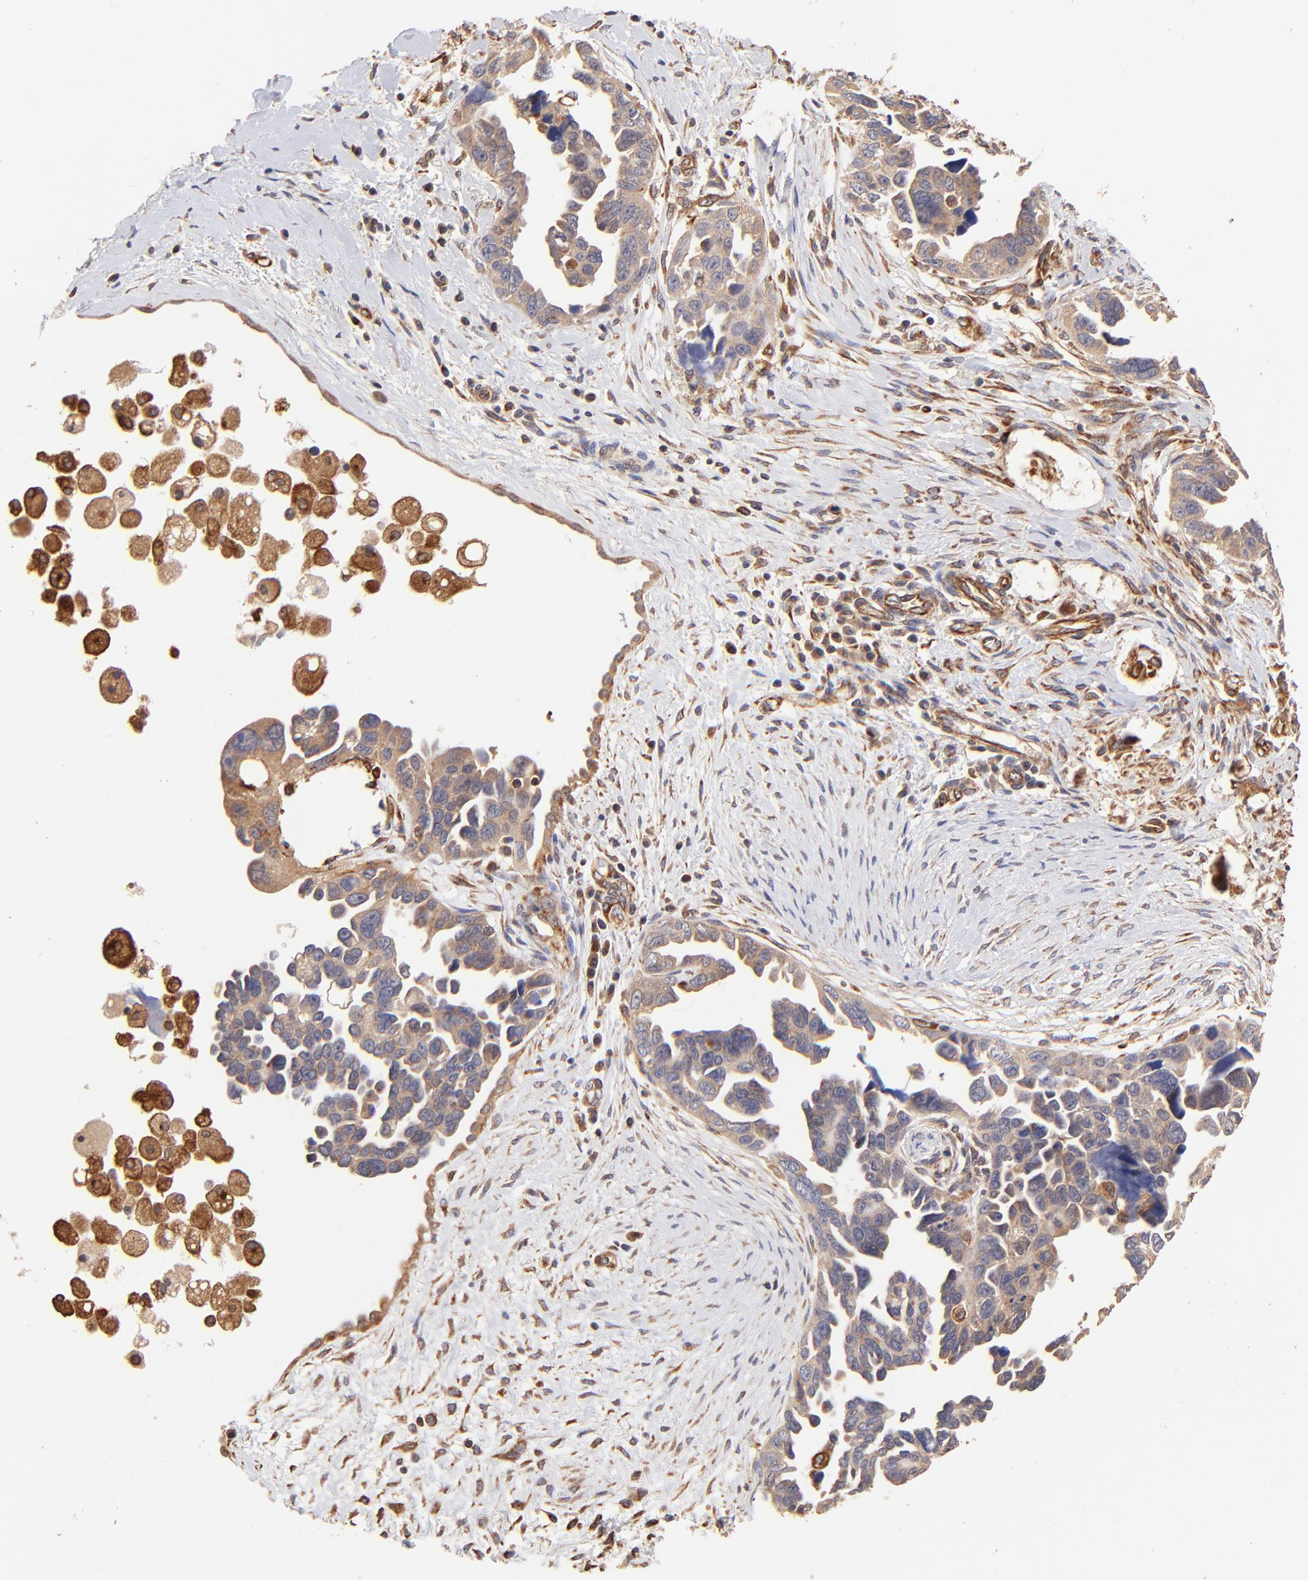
{"staining": {"intensity": "weak", "quantity": ">75%", "location": "cytoplasmic/membranous"}, "tissue": "ovarian cancer", "cell_type": "Tumor cells", "image_type": "cancer", "snomed": [{"axis": "morphology", "description": "Cystadenocarcinoma, serous, NOS"}, {"axis": "topography", "description": "Ovary"}], "caption": "Immunohistochemistry (IHC) staining of ovarian serous cystadenocarcinoma, which shows low levels of weak cytoplasmic/membranous staining in approximately >75% of tumor cells indicating weak cytoplasmic/membranous protein staining. The staining was performed using DAB (brown) for protein detection and nuclei were counterstained in hematoxylin (blue).", "gene": "TNFAIP3", "patient": {"sex": "female", "age": 63}}